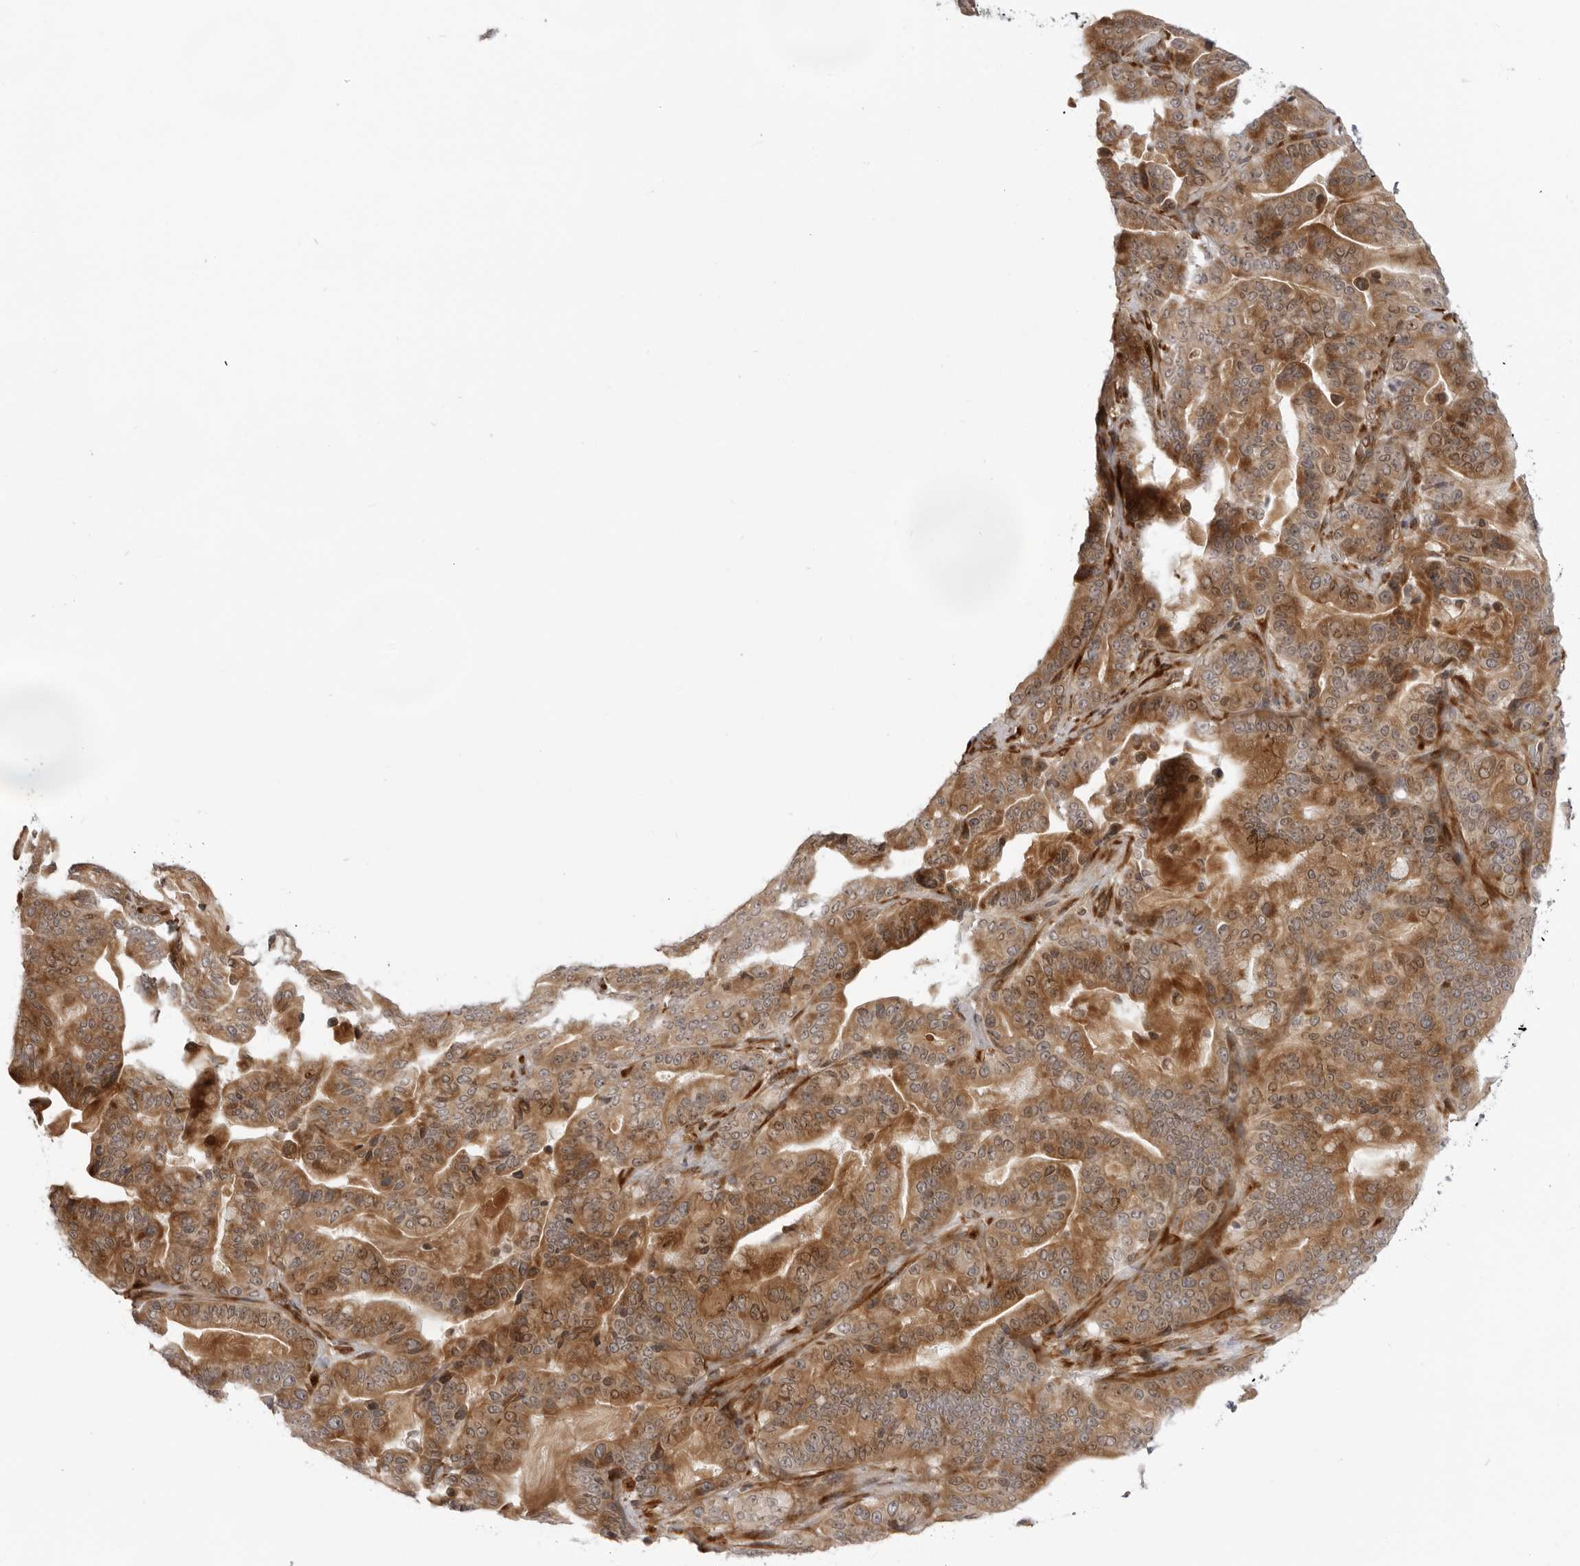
{"staining": {"intensity": "moderate", "quantity": ">75%", "location": "cytoplasmic/membranous"}, "tissue": "pancreatic cancer", "cell_type": "Tumor cells", "image_type": "cancer", "snomed": [{"axis": "morphology", "description": "Adenocarcinoma, NOS"}, {"axis": "topography", "description": "Pancreas"}], "caption": "Pancreatic cancer (adenocarcinoma) stained with a protein marker reveals moderate staining in tumor cells.", "gene": "SRGAP2", "patient": {"sex": "male", "age": 63}}